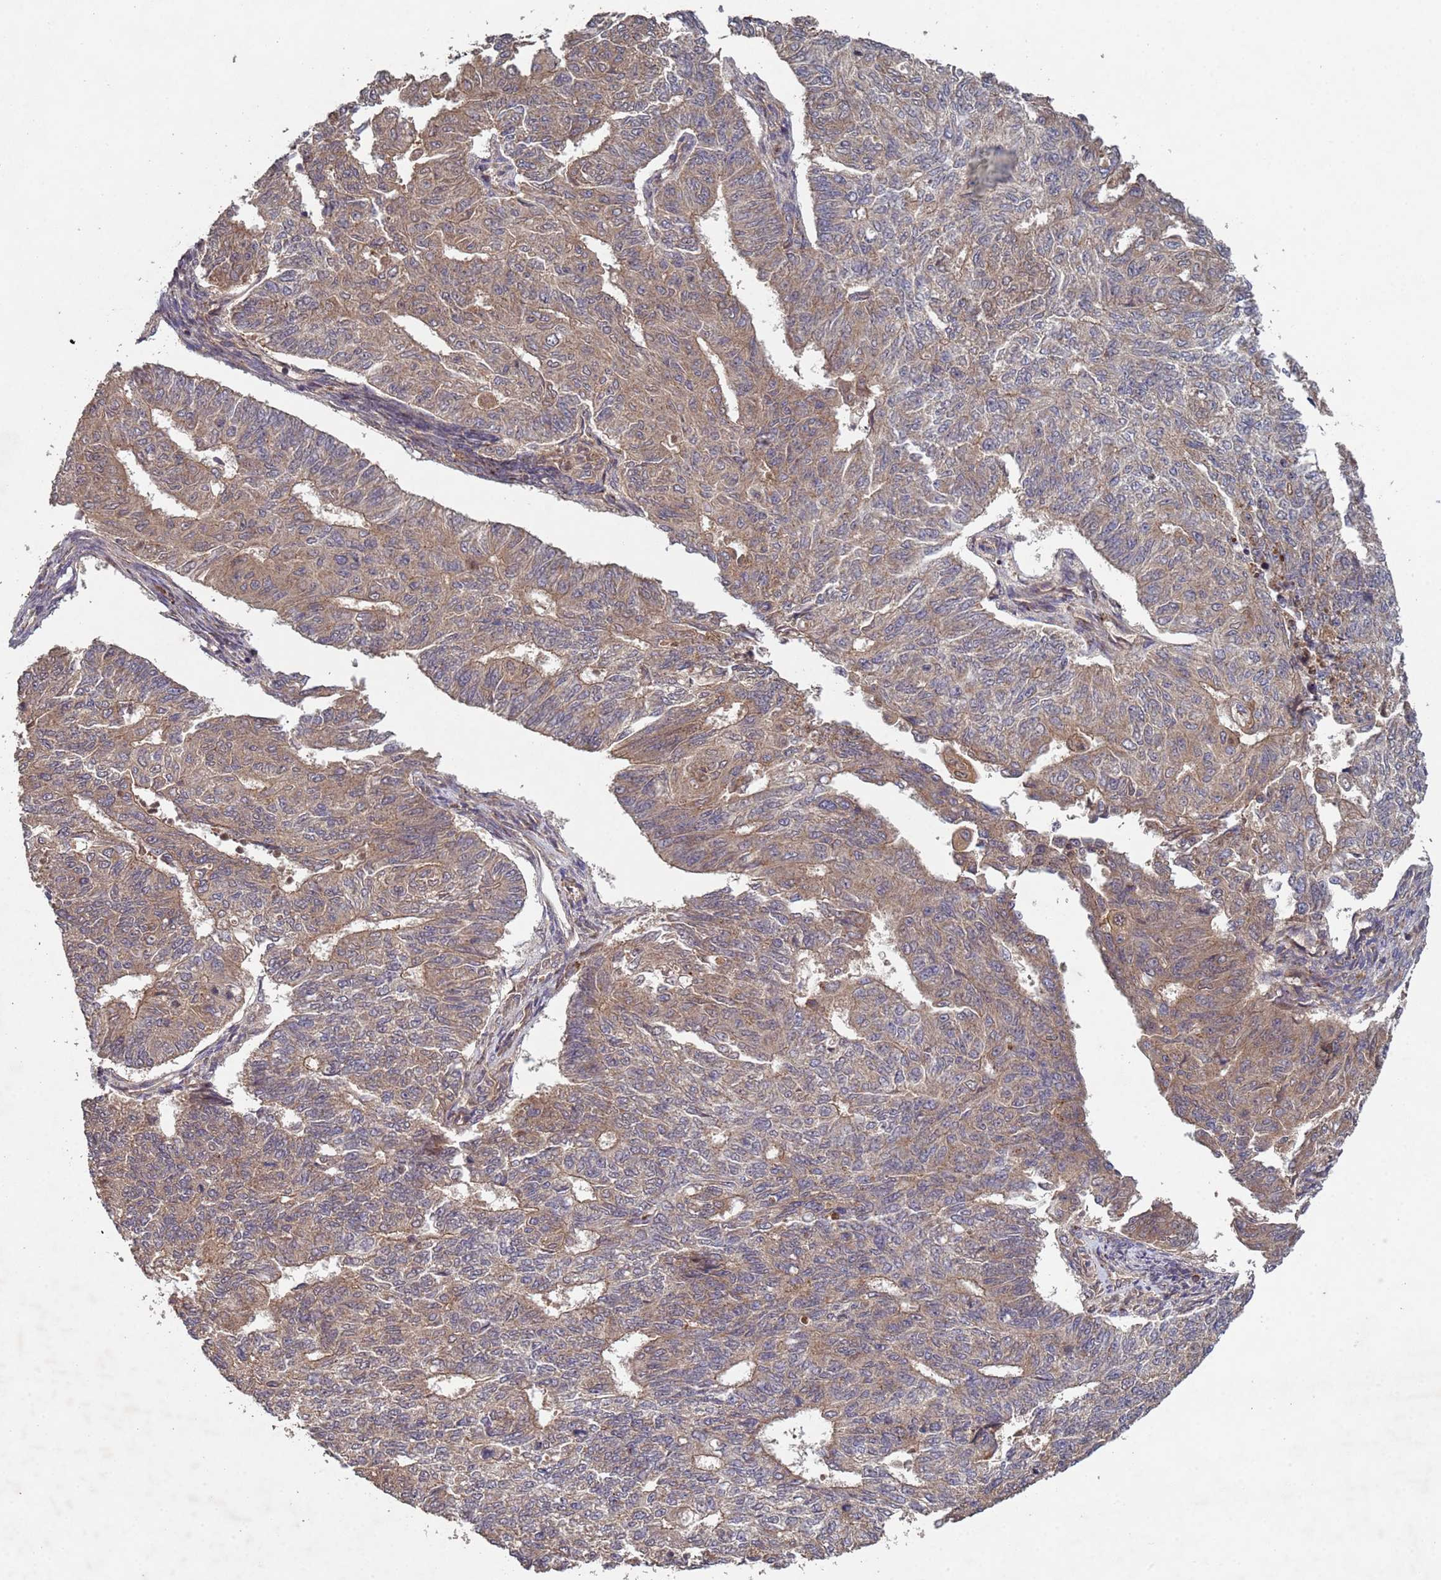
{"staining": {"intensity": "moderate", "quantity": "25%-75%", "location": "cytoplasmic/membranous"}, "tissue": "endometrial cancer", "cell_type": "Tumor cells", "image_type": "cancer", "snomed": [{"axis": "morphology", "description": "Adenocarcinoma, NOS"}, {"axis": "topography", "description": "Endometrium"}], "caption": "A histopathology image of human endometrial cancer (adenocarcinoma) stained for a protein shows moderate cytoplasmic/membranous brown staining in tumor cells.", "gene": "FASTKD1", "patient": {"sex": "female", "age": 32}}